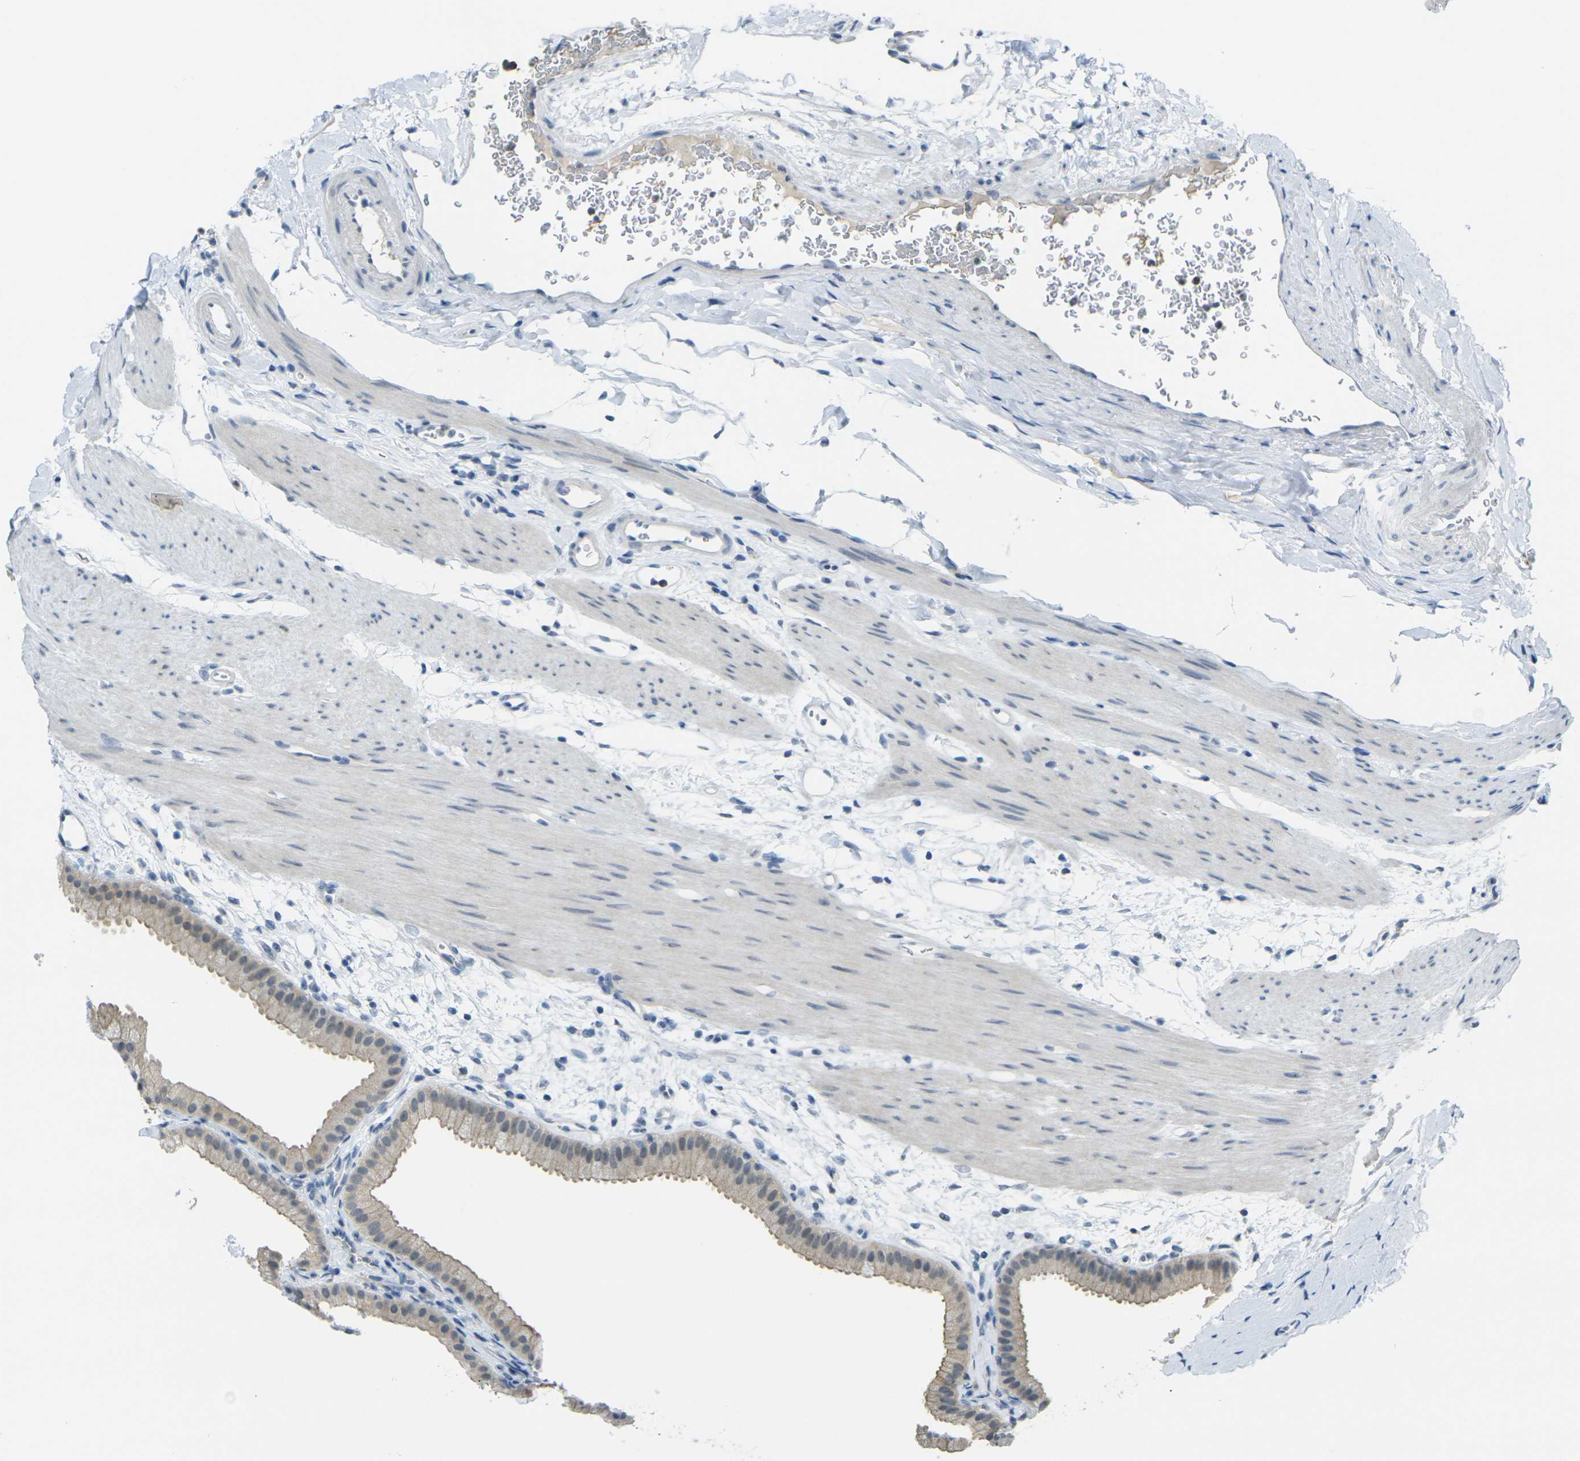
{"staining": {"intensity": "moderate", "quantity": ">75%", "location": "cytoplasmic/membranous"}, "tissue": "gallbladder", "cell_type": "Glandular cells", "image_type": "normal", "snomed": [{"axis": "morphology", "description": "Normal tissue, NOS"}, {"axis": "topography", "description": "Gallbladder"}], "caption": "High-power microscopy captured an immunohistochemistry image of benign gallbladder, revealing moderate cytoplasmic/membranous positivity in approximately >75% of glandular cells. Using DAB (3,3'-diaminobenzidine) (brown) and hematoxylin (blue) stains, captured at high magnification using brightfield microscopy.", "gene": "SPTBN2", "patient": {"sex": "female", "age": 64}}